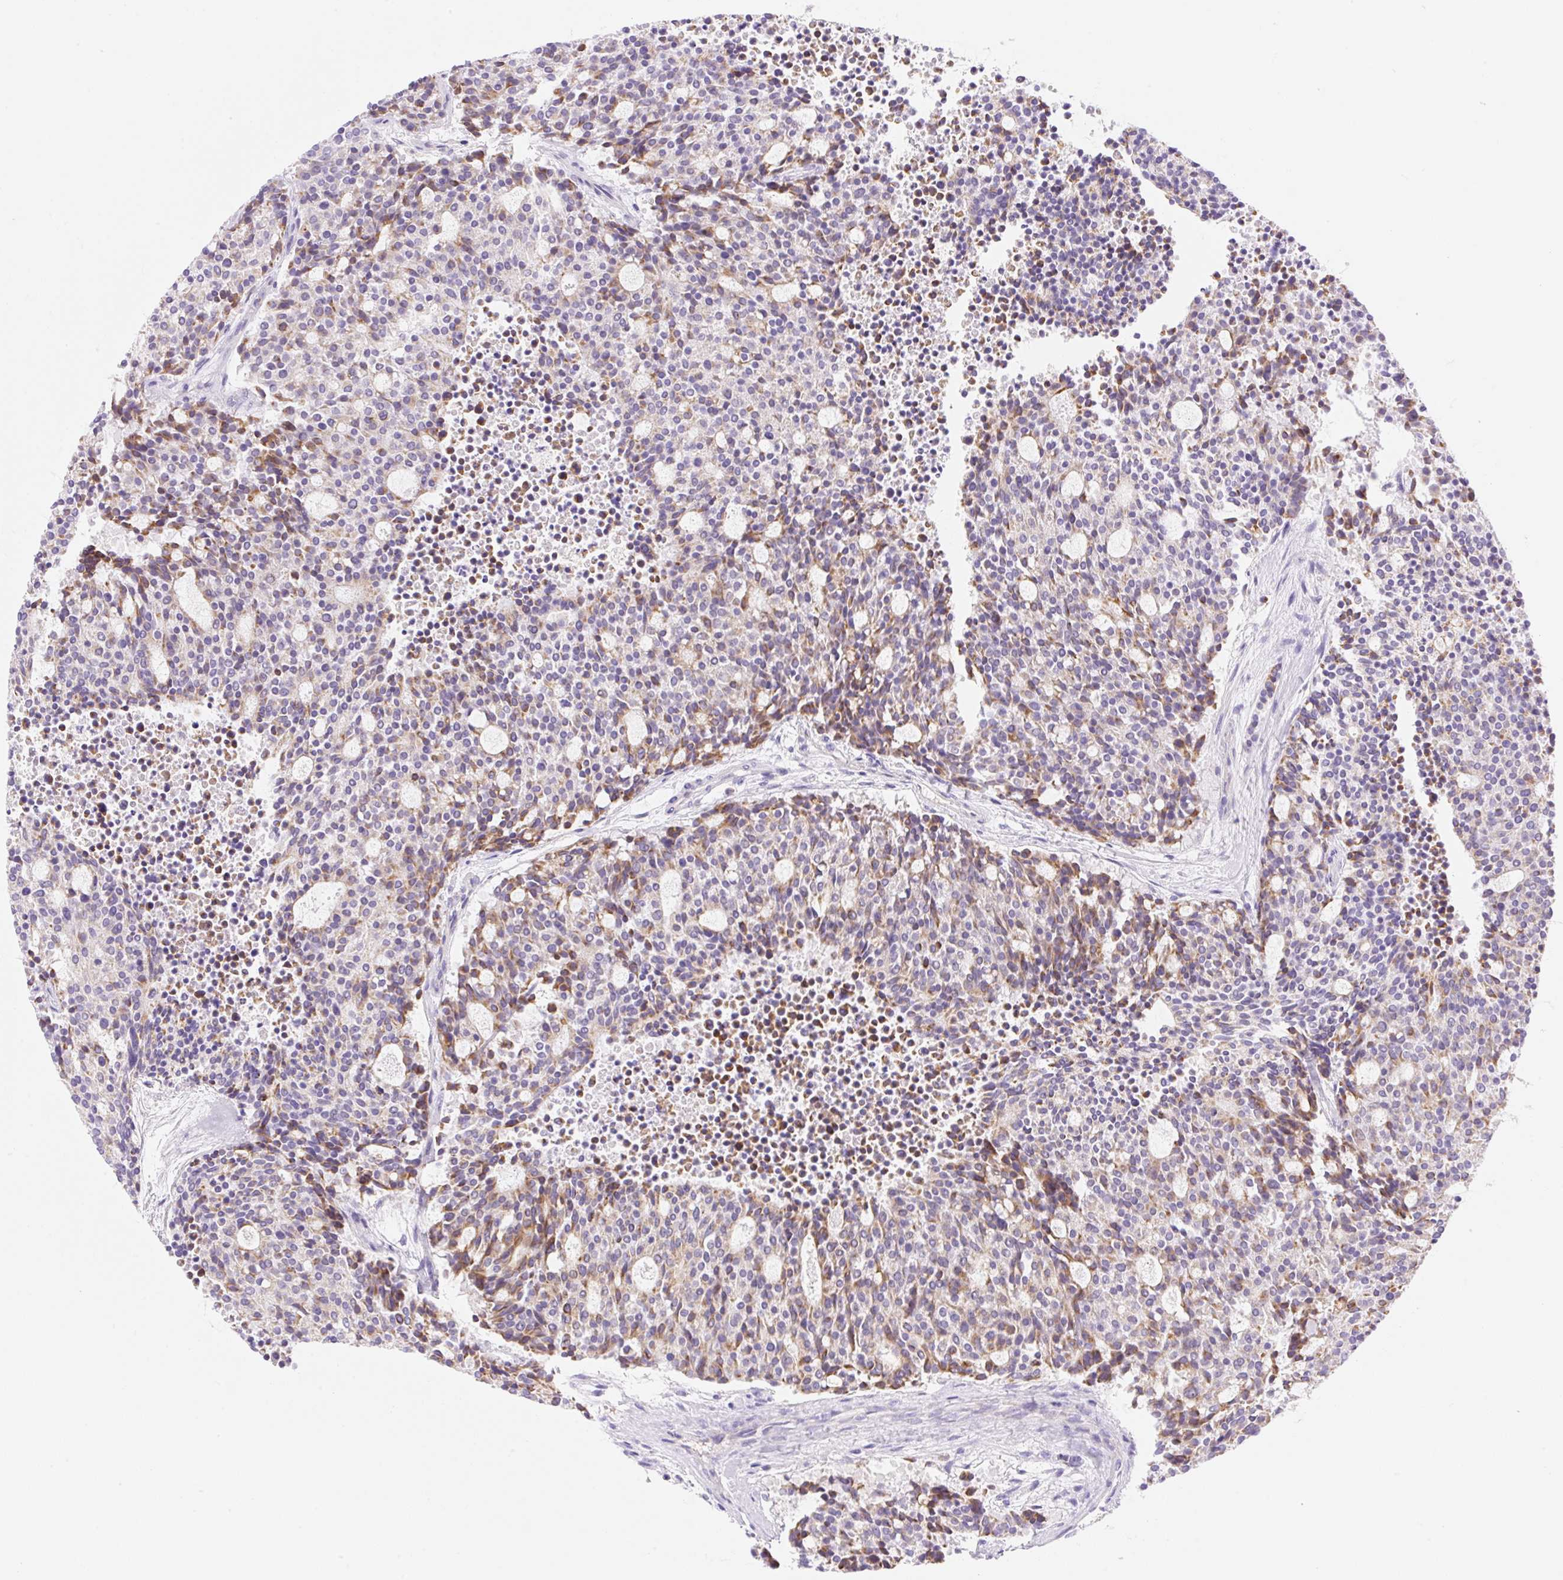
{"staining": {"intensity": "weak", "quantity": "25%-75%", "location": "cytoplasmic/membranous"}, "tissue": "carcinoid", "cell_type": "Tumor cells", "image_type": "cancer", "snomed": [{"axis": "morphology", "description": "Carcinoid, malignant, NOS"}, {"axis": "topography", "description": "Pancreas"}], "caption": "Immunohistochemical staining of carcinoid displays low levels of weak cytoplasmic/membranous staining in about 25%-75% of tumor cells. (Stains: DAB in brown, nuclei in blue, Microscopy: brightfield microscopy at high magnification).", "gene": "DENND5A", "patient": {"sex": "female", "age": 54}}